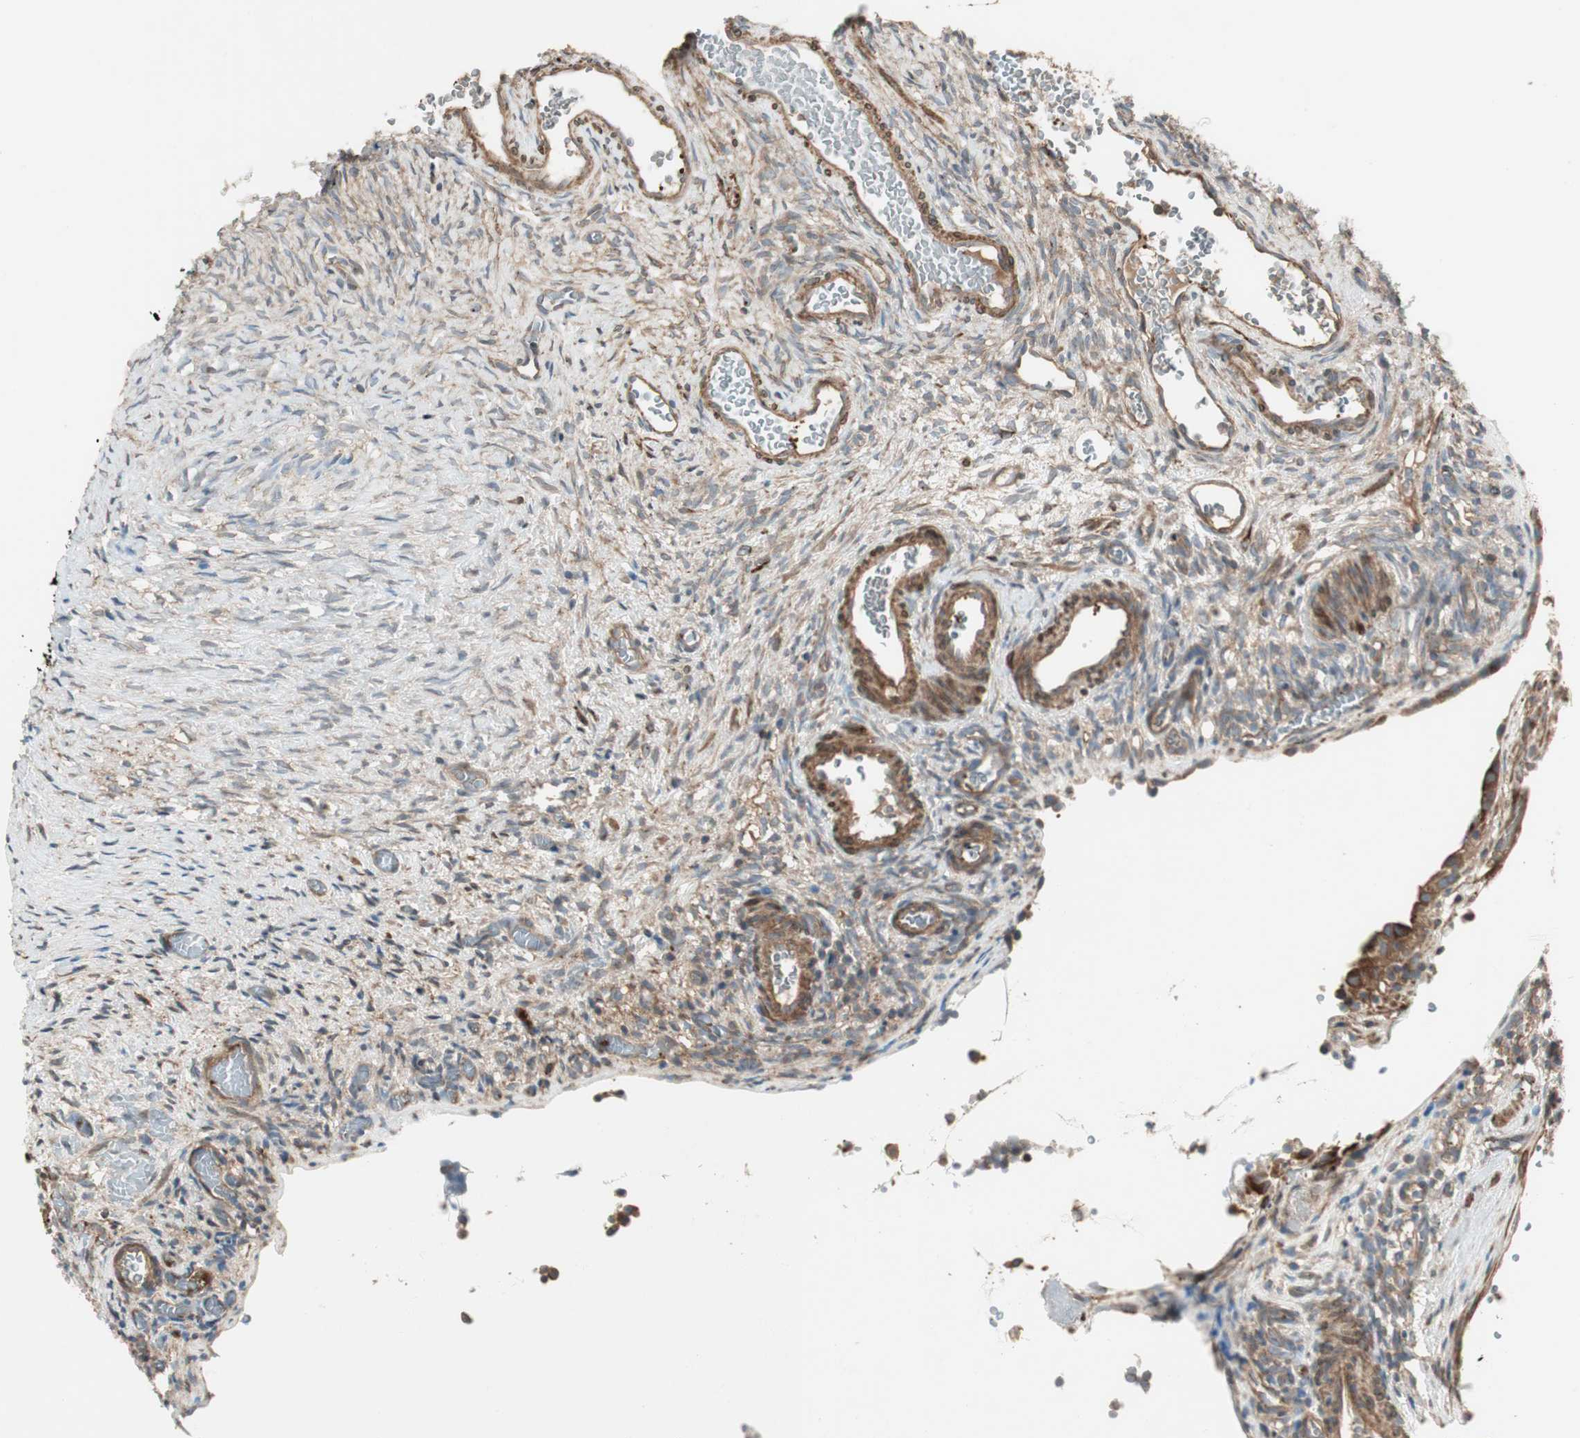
{"staining": {"intensity": "moderate", "quantity": ">75%", "location": "cytoplasmic/membranous"}, "tissue": "ovary", "cell_type": "Ovarian stroma cells", "image_type": "normal", "snomed": [{"axis": "morphology", "description": "Normal tissue, NOS"}, {"axis": "topography", "description": "Ovary"}], "caption": "A micrograph of human ovary stained for a protein demonstrates moderate cytoplasmic/membranous brown staining in ovarian stroma cells.", "gene": "PRKG1", "patient": {"sex": "female", "age": 35}}